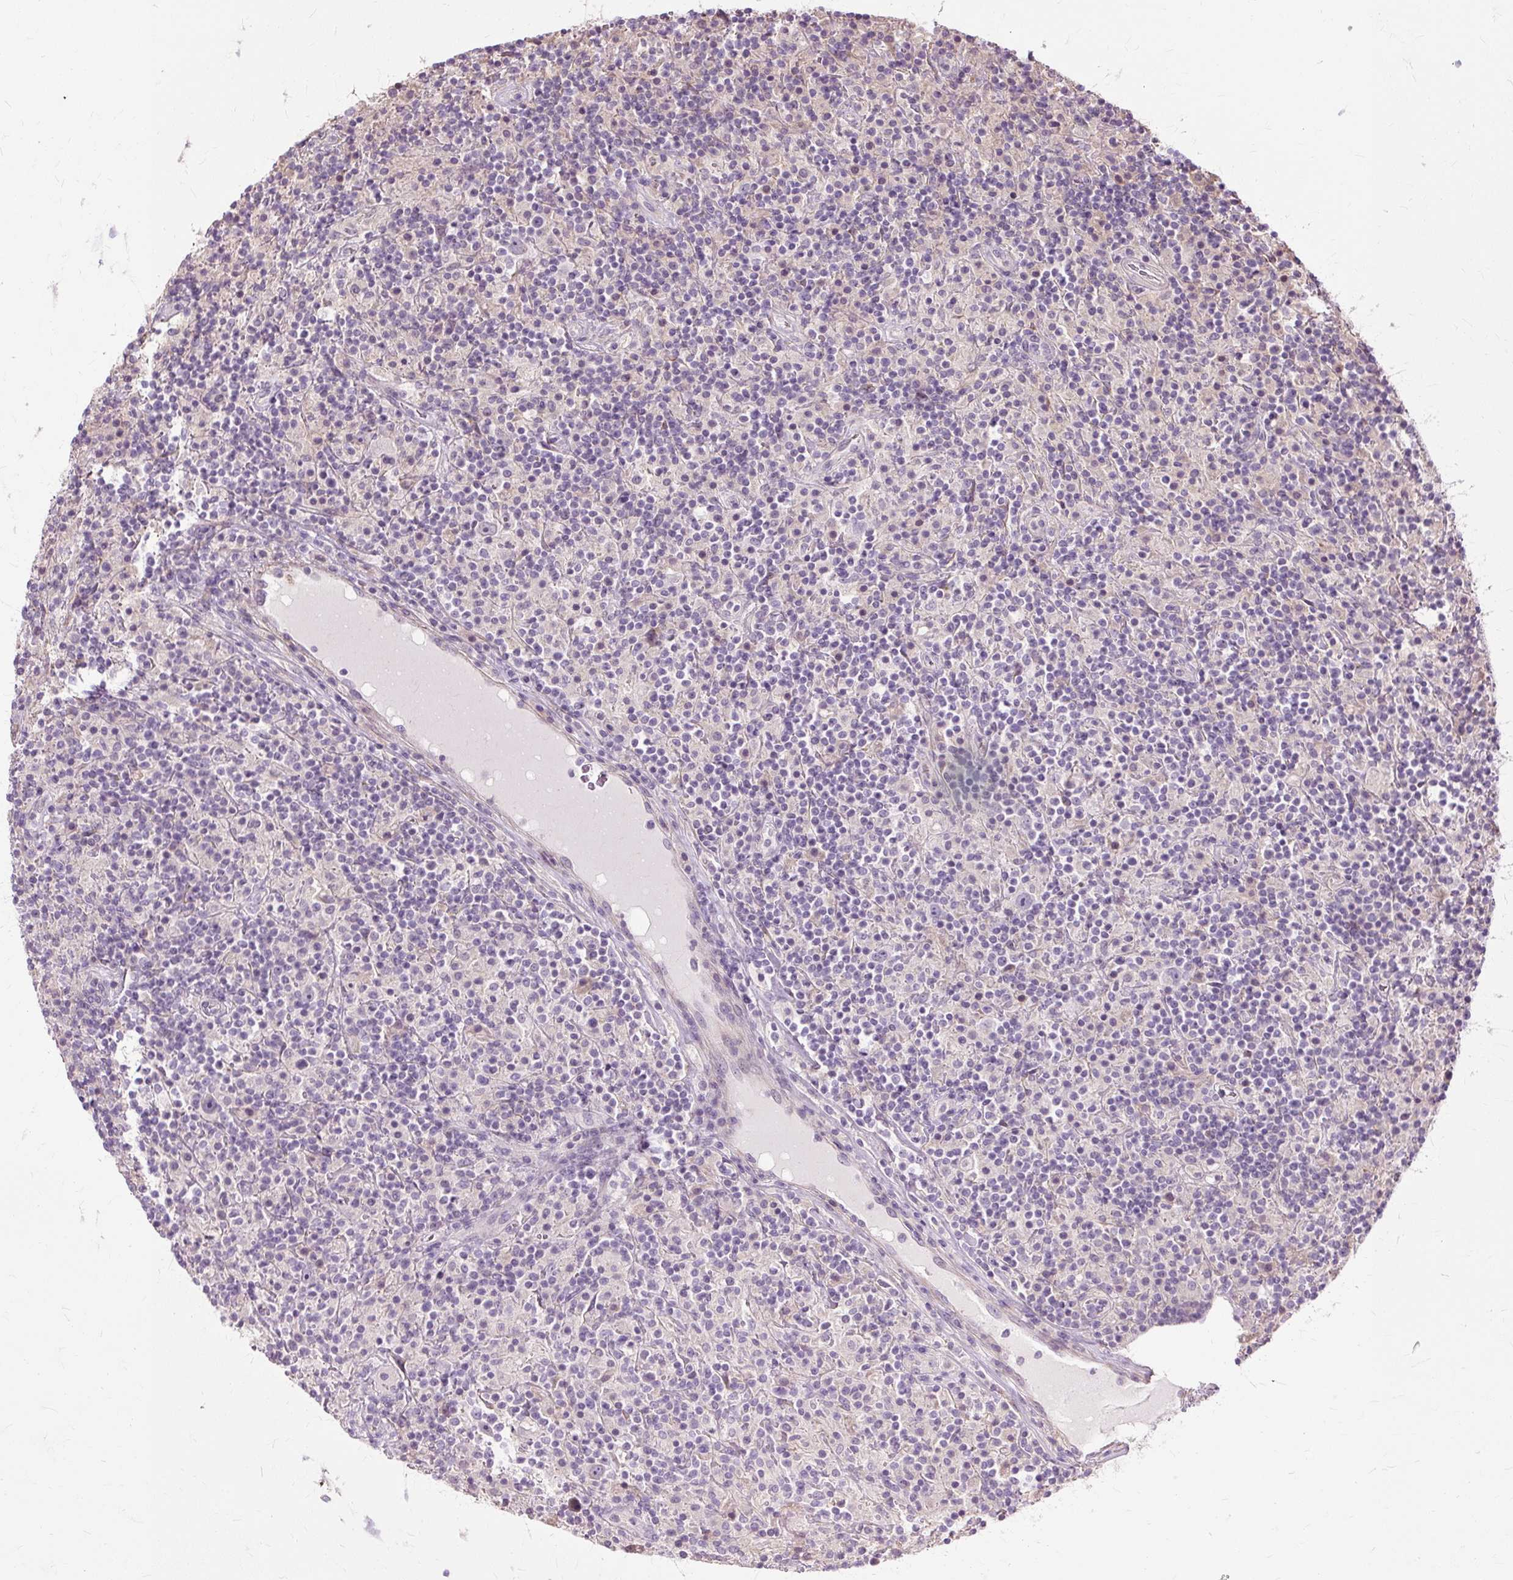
{"staining": {"intensity": "negative", "quantity": "none", "location": "none"}, "tissue": "lymphoma", "cell_type": "Tumor cells", "image_type": "cancer", "snomed": [{"axis": "morphology", "description": "Hodgkin's disease, NOS"}, {"axis": "topography", "description": "Lymph node"}], "caption": "An IHC photomicrograph of Hodgkin's disease is shown. There is no staining in tumor cells of Hodgkin's disease.", "gene": "TSPAN8", "patient": {"sex": "male", "age": 70}}